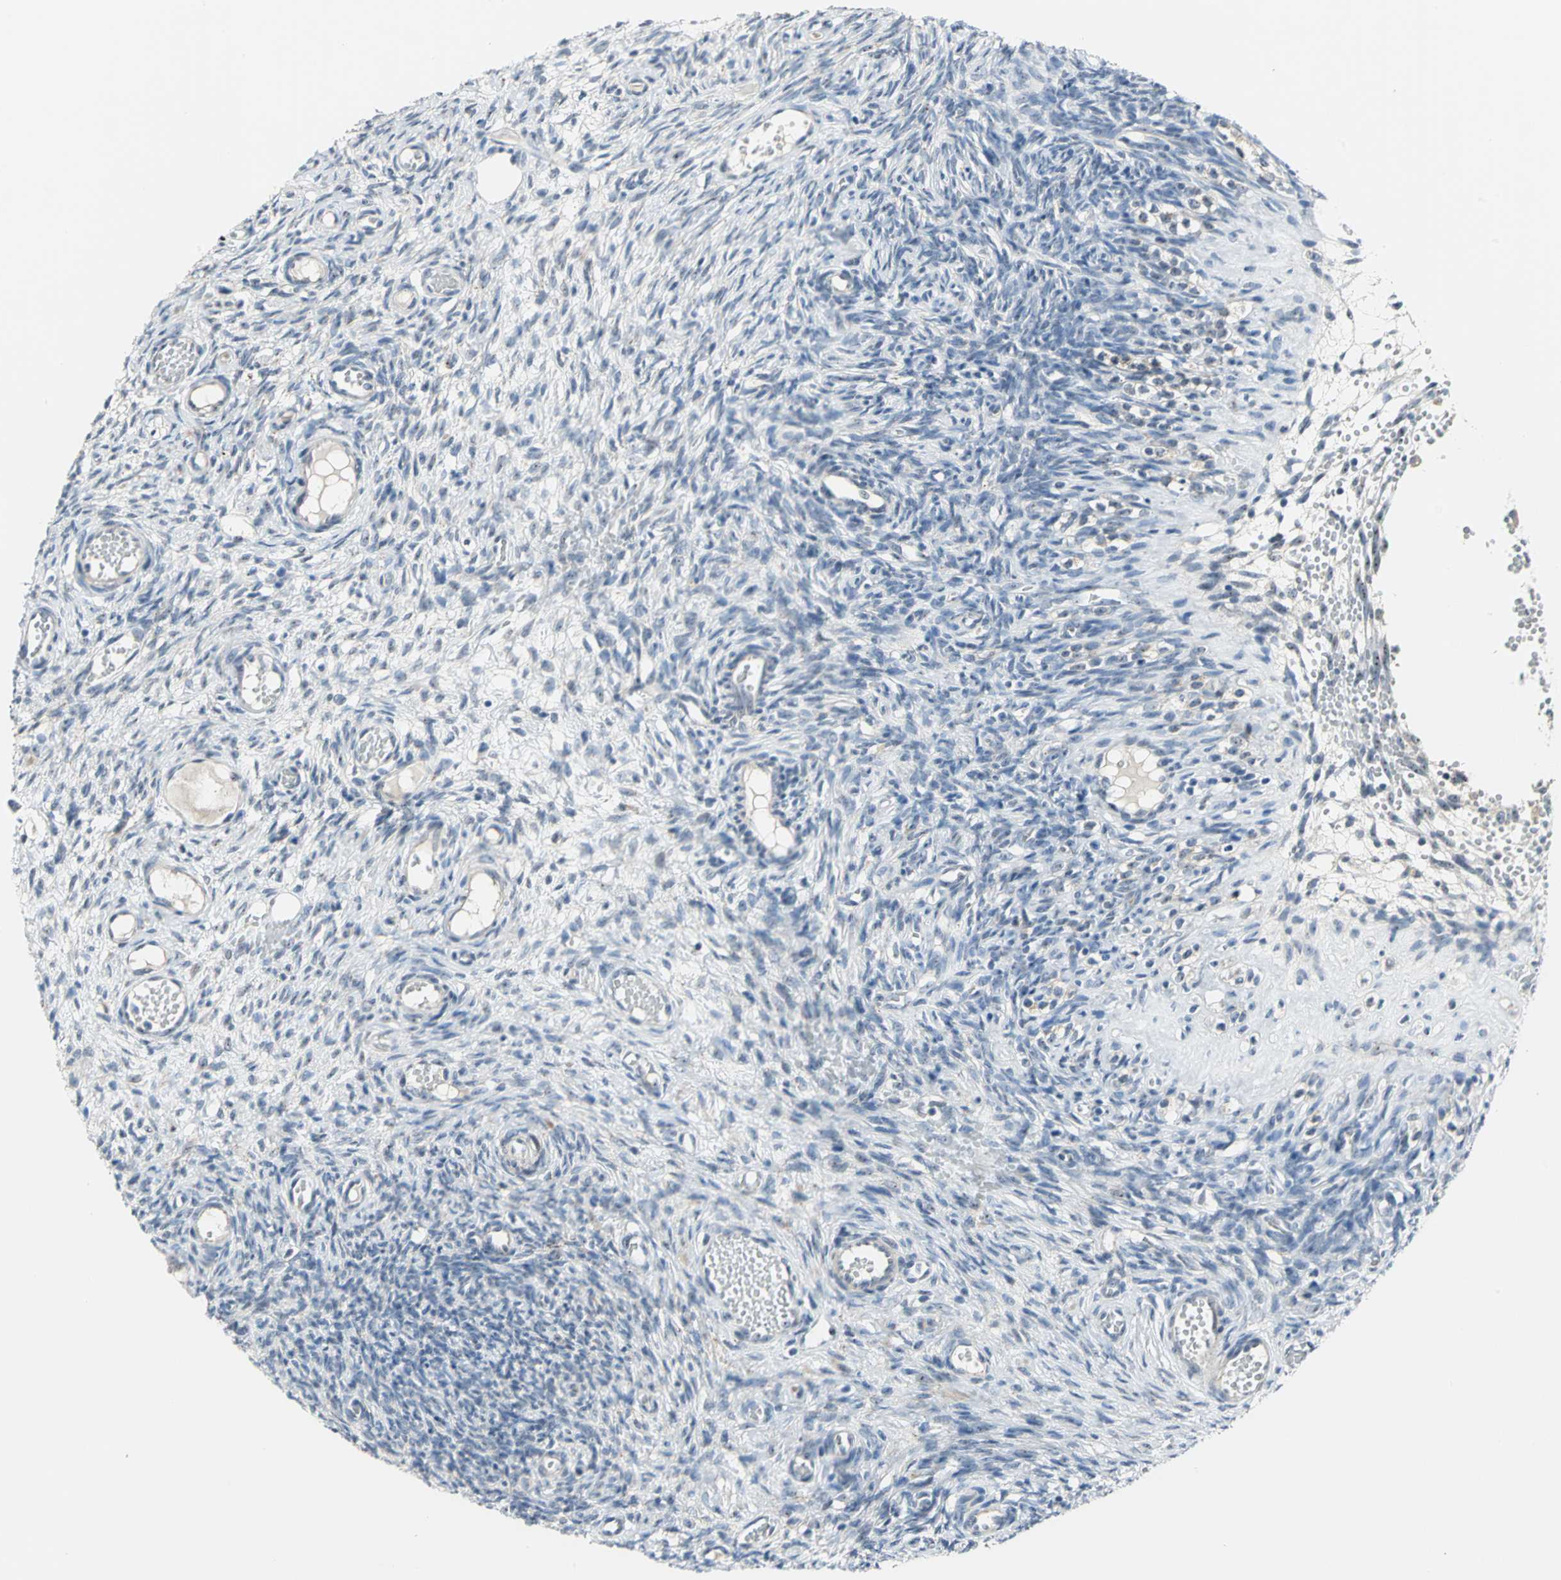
{"staining": {"intensity": "negative", "quantity": "none", "location": "none"}, "tissue": "ovary", "cell_type": "Ovarian stroma cells", "image_type": "normal", "snomed": [{"axis": "morphology", "description": "Normal tissue, NOS"}, {"axis": "topography", "description": "Ovary"}], "caption": "DAB immunohistochemical staining of benign human ovary shows no significant positivity in ovarian stroma cells.", "gene": "MYBBP1A", "patient": {"sex": "female", "age": 35}}